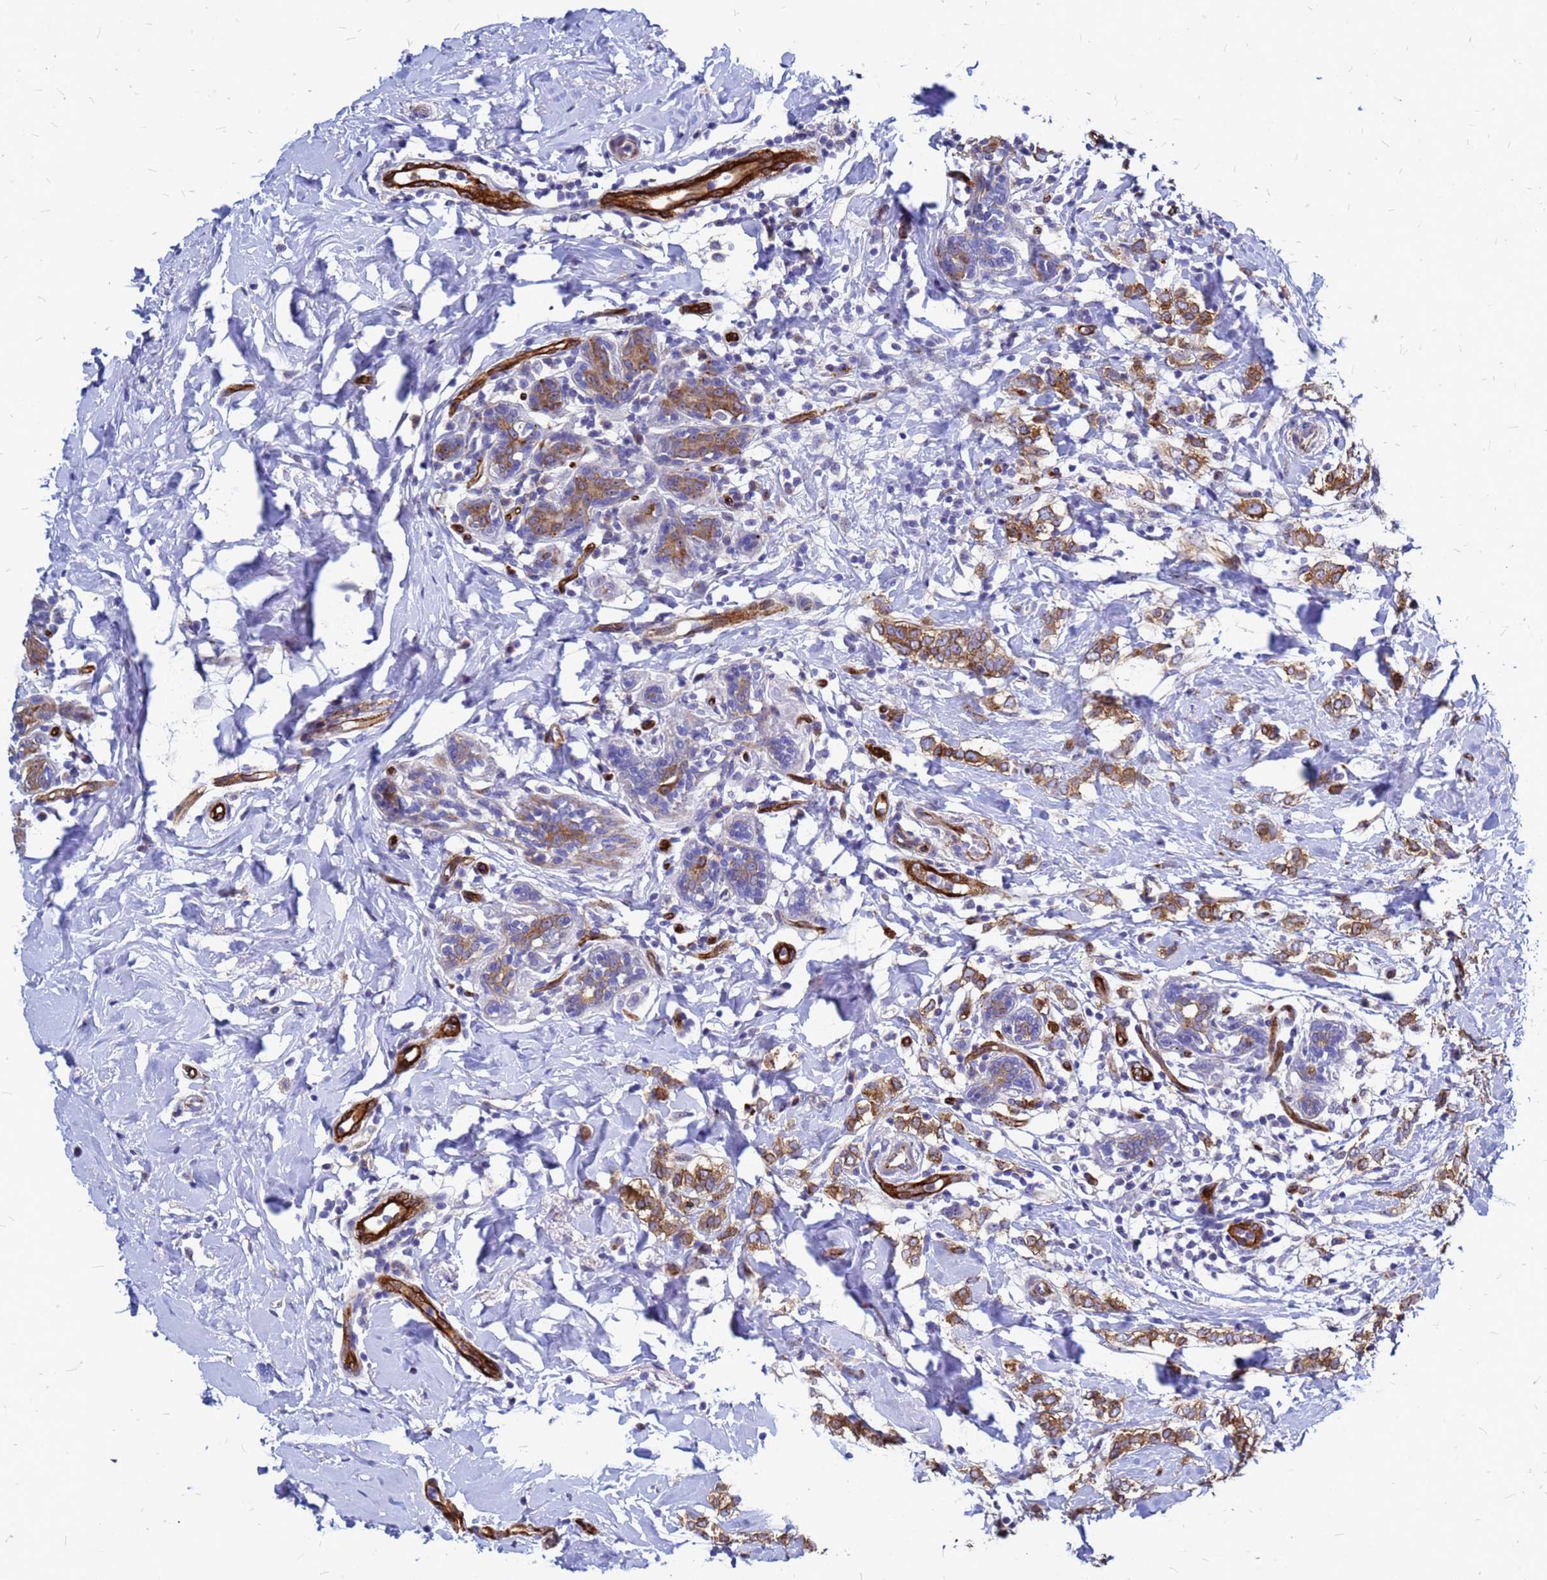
{"staining": {"intensity": "moderate", "quantity": "25%-75%", "location": "cytoplasmic/membranous"}, "tissue": "breast cancer", "cell_type": "Tumor cells", "image_type": "cancer", "snomed": [{"axis": "morphology", "description": "Normal tissue, NOS"}, {"axis": "morphology", "description": "Lobular carcinoma"}, {"axis": "topography", "description": "Breast"}], "caption": "Immunohistochemical staining of human breast cancer exhibits medium levels of moderate cytoplasmic/membranous expression in about 25%-75% of tumor cells.", "gene": "NOSTRIN", "patient": {"sex": "female", "age": 47}}